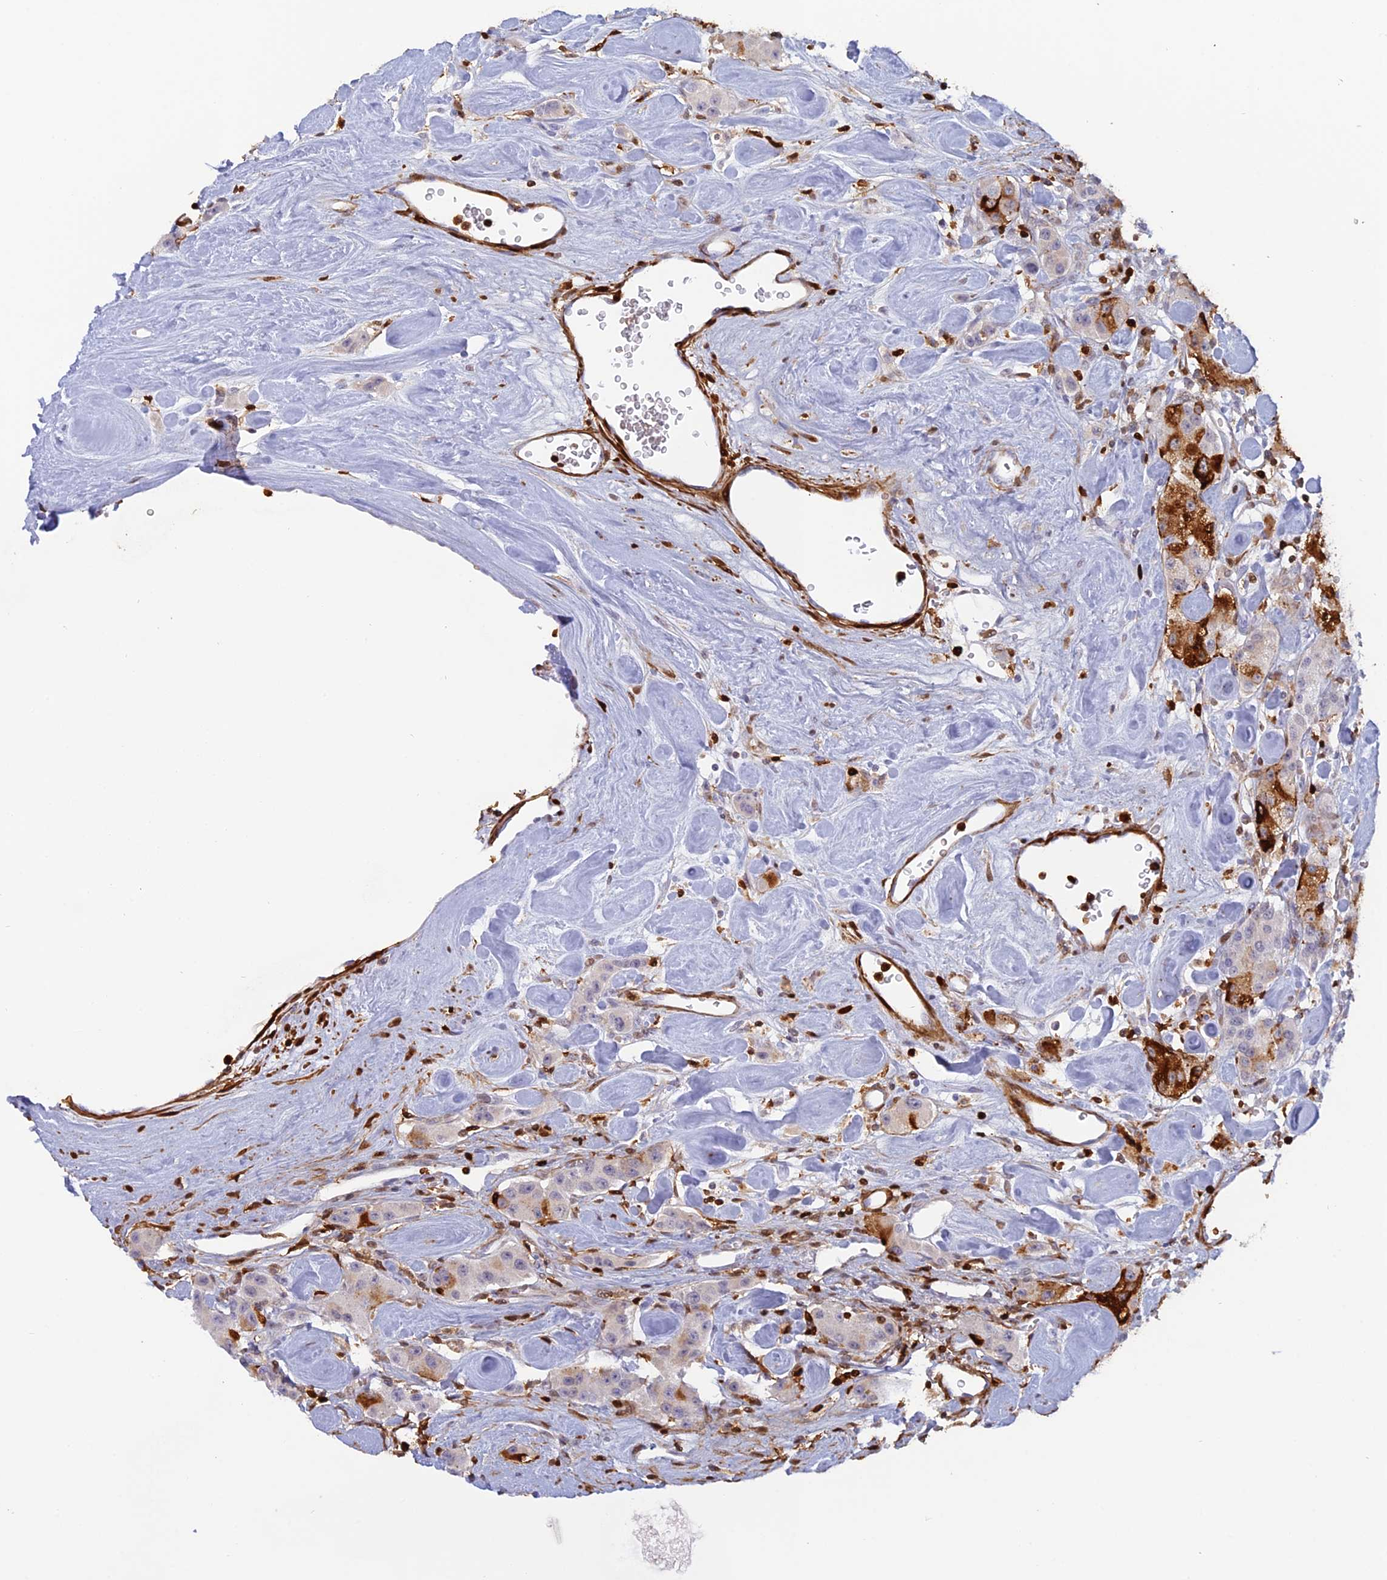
{"staining": {"intensity": "strong", "quantity": "<25%", "location": "cytoplasmic/membranous"}, "tissue": "carcinoid", "cell_type": "Tumor cells", "image_type": "cancer", "snomed": [{"axis": "morphology", "description": "Carcinoid, malignant, NOS"}, {"axis": "topography", "description": "Pancreas"}], "caption": "The micrograph shows a brown stain indicating the presence of a protein in the cytoplasmic/membranous of tumor cells in malignant carcinoid. The staining is performed using DAB brown chromogen to label protein expression. The nuclei are counter-stained blue using hematoxylin.", "gene": "PGBD4", "patient": {"sex": "male", "age": 41}}